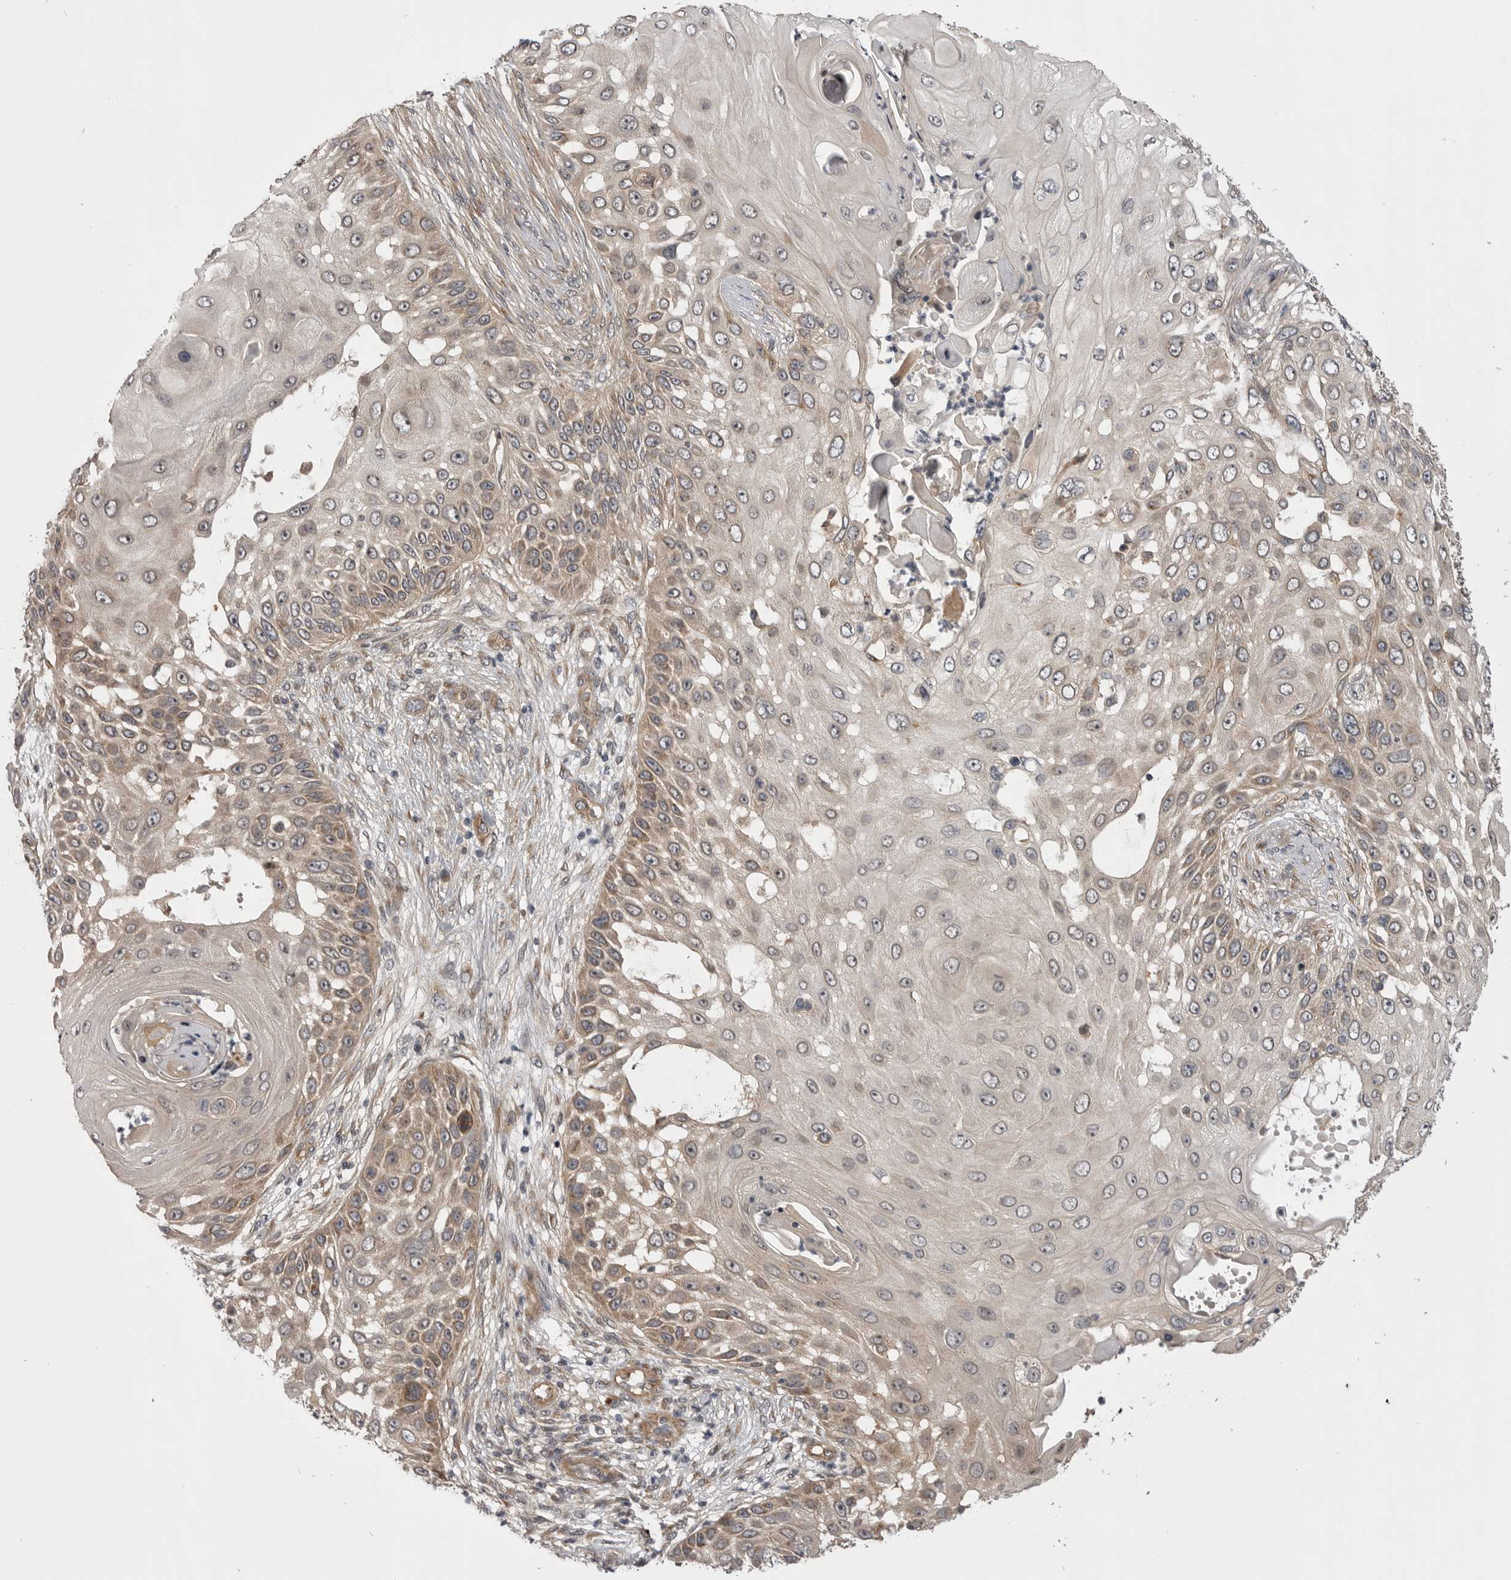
{"staining": {"intensity": "moderate", "quantity": ">75%", "location": "cytoplasmic/membranous"}, "tissue": "skin cancer", "cell_type": "Tumor cells", "image_type": "cancer", "snomed": [{"axis": "morphology", "description": "Squamous cell carcinoma, NOS"}, {"axis": "topography", "description": "Skin"}], "caption": "Moderate cytoplasmic/membranous protein staining is identified in approximately >75% of tumor cells in skin cancer.", "gene": "PDCL", "patient": {"sex": "female", "age": 44}}